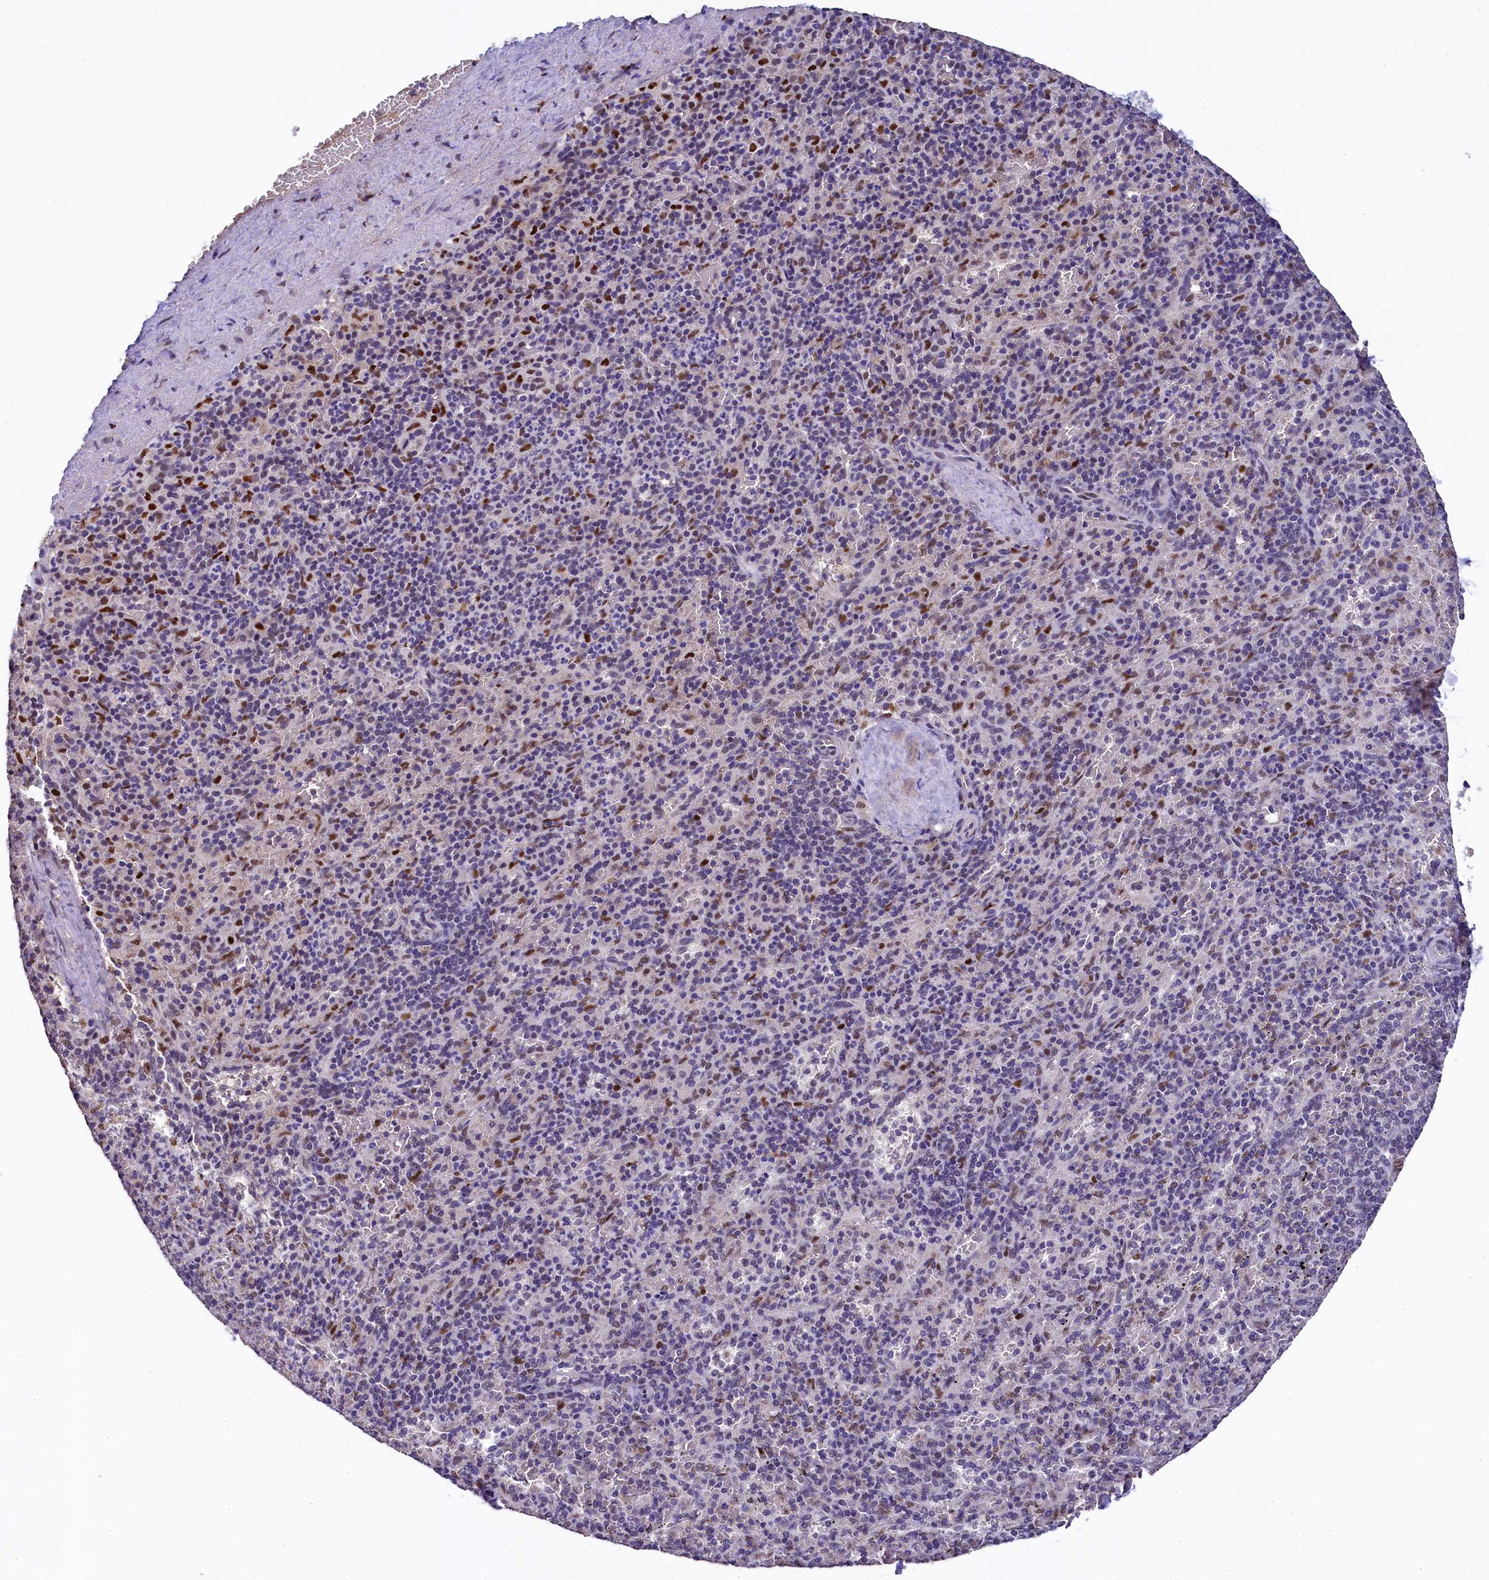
{"staining": {"intensity": "strong", "quantity": "<25%", "location": "nuclear"}, "tissue": "spleen", "cell_type": "Cells in red pulp", "image_type": "normal", "snomed": [{"axis": "morphology", "description": "Normal tissue, NOS"}, {"axis": "topography", "description": "Spleen"}], "caption": "Immunohistochemistry micrograph of unremarkable spleen: spleen stained using immunohistochemistry shows medium levels of strong protein expression localized specifically in the nuclear of cells in red pulp, appearing as a nuclear brown color.", "gene": "HECTD4", "patient": {"sex": "male", "age": 82}}